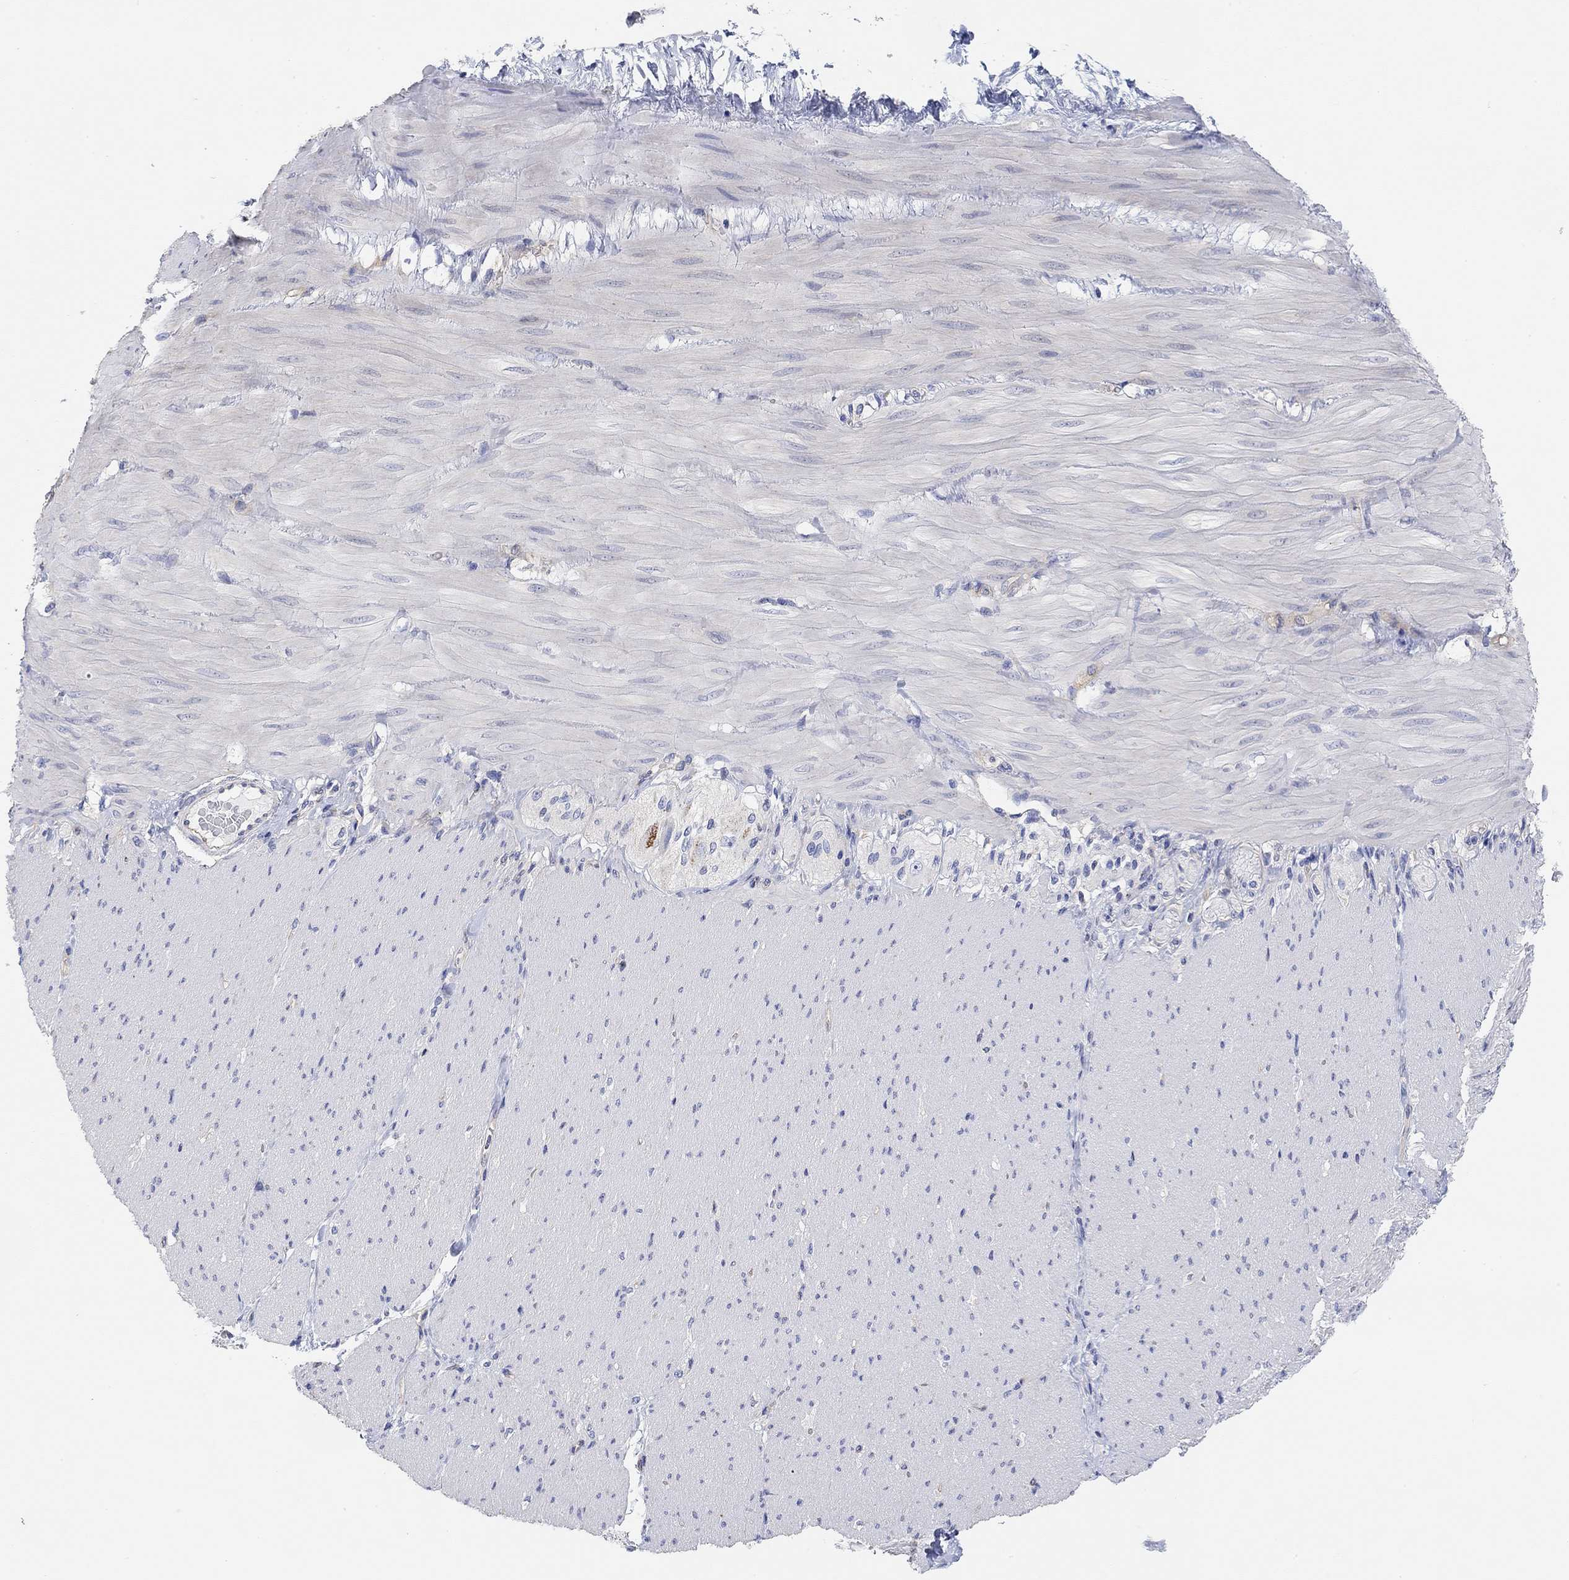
{"staining": {"intensity": "negative", "quantity": "none", "location": "none"}, "tissue": "adipose tissue", "cell_type": "Adipocytes", "image_type": "normal", "snomed": [{"axis": "morphology", "description": "Normal tissue, NOS"}, {"axis": "topography", "description": "Smooth muscle"}, {"axis": "topography", "description": "Duodenum"}, {"axis": "topography", "description": "Peripheral nerve tissue"}], "caption": "Benign adipose tissue was stained to show a protein in brown. There is no significant expression in adipocytes. The staining was performed using DAB to visualize the protein expression in brown, while the nuclei were stained in blue with hematoxylin (Magnification: 20x).", "gene": "RGS1", "patient": {"sex": "female", "age": 61}}